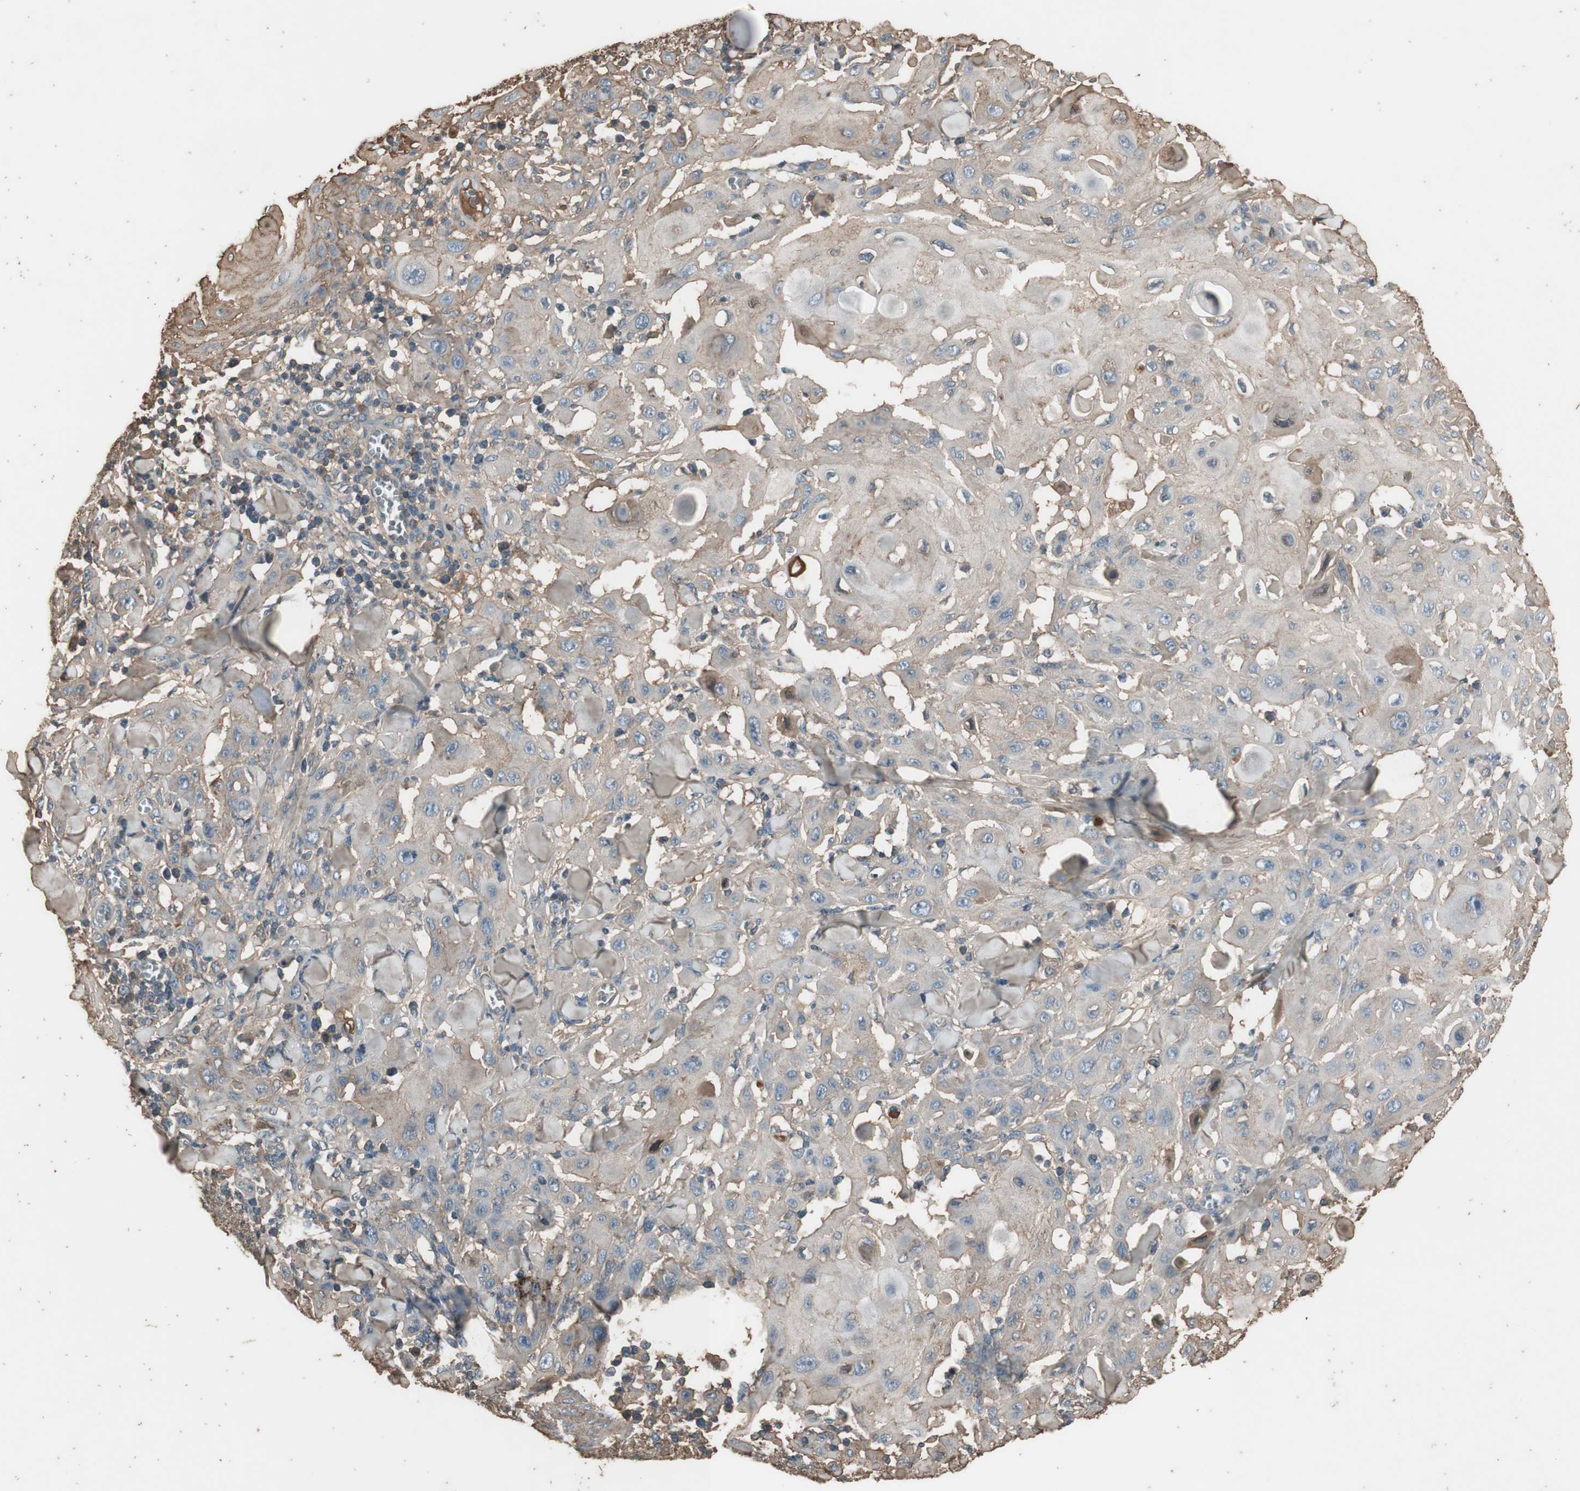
{"staining": {"intensity": "negative", "quantity": "none", "location": "none"}, "tissue": "skin cancer", "cell_type": "Tumor cells", "image_type": "cancer", "snomed": [{"axis": "morphology", "description": "Squamous cell carcinoma, NOS"}, {"axis": "topography", "description": "Skin"}], "caption": "This is an immunohistochemistry (IHC) photomicrograph of skin cancer. There is no positivity in tumor cells.", "gene": "MMP14", "patient": {"sex": "male", "age": 24}}